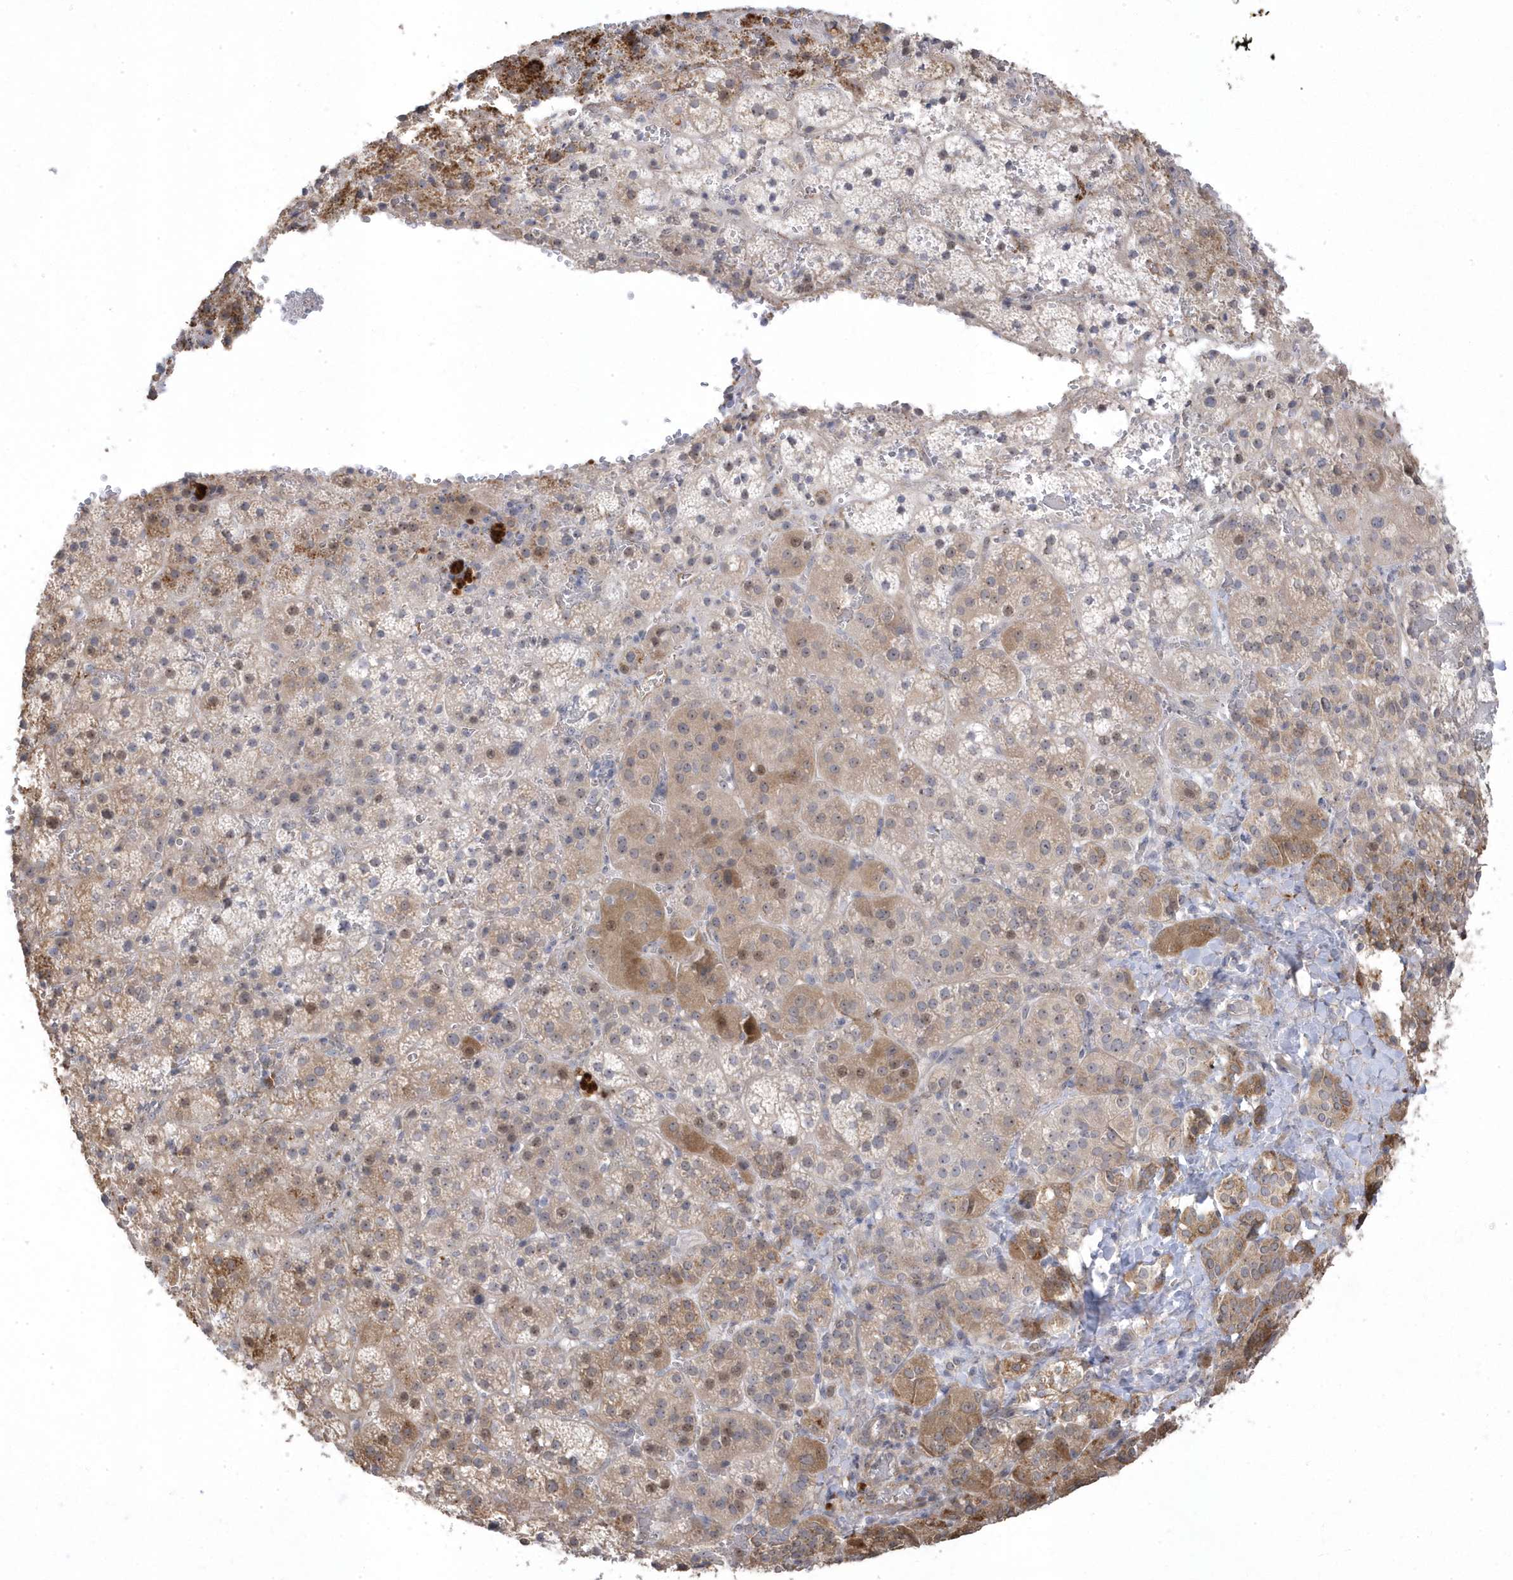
{"staining": {"intensity": "strong", "quantity": "<25%", "location": "cytoplasmic/membranous,nuclear"}, "tissue": "adrenal gland", "cell_type": "Glandular cells", "image_type": "normal", "snomed": [{"axis": "morphology", "description": "Normal tissue, NOS"}, {"axis": "topography", "description": "Adrenal gland"}], "caption": "Immunohistochemical staining of normal human adrenal gland reveals medium levels of strong cytoplasmic/membranous,nuclear positivity in about <25% of glandular cells. The staining was performed using DAB, with brown indicating positive protein expression. Nuclei are stained blue with hematoxylin.", "gene": "GTPBP6", "patient": {"sex": "female", "age": 59}}